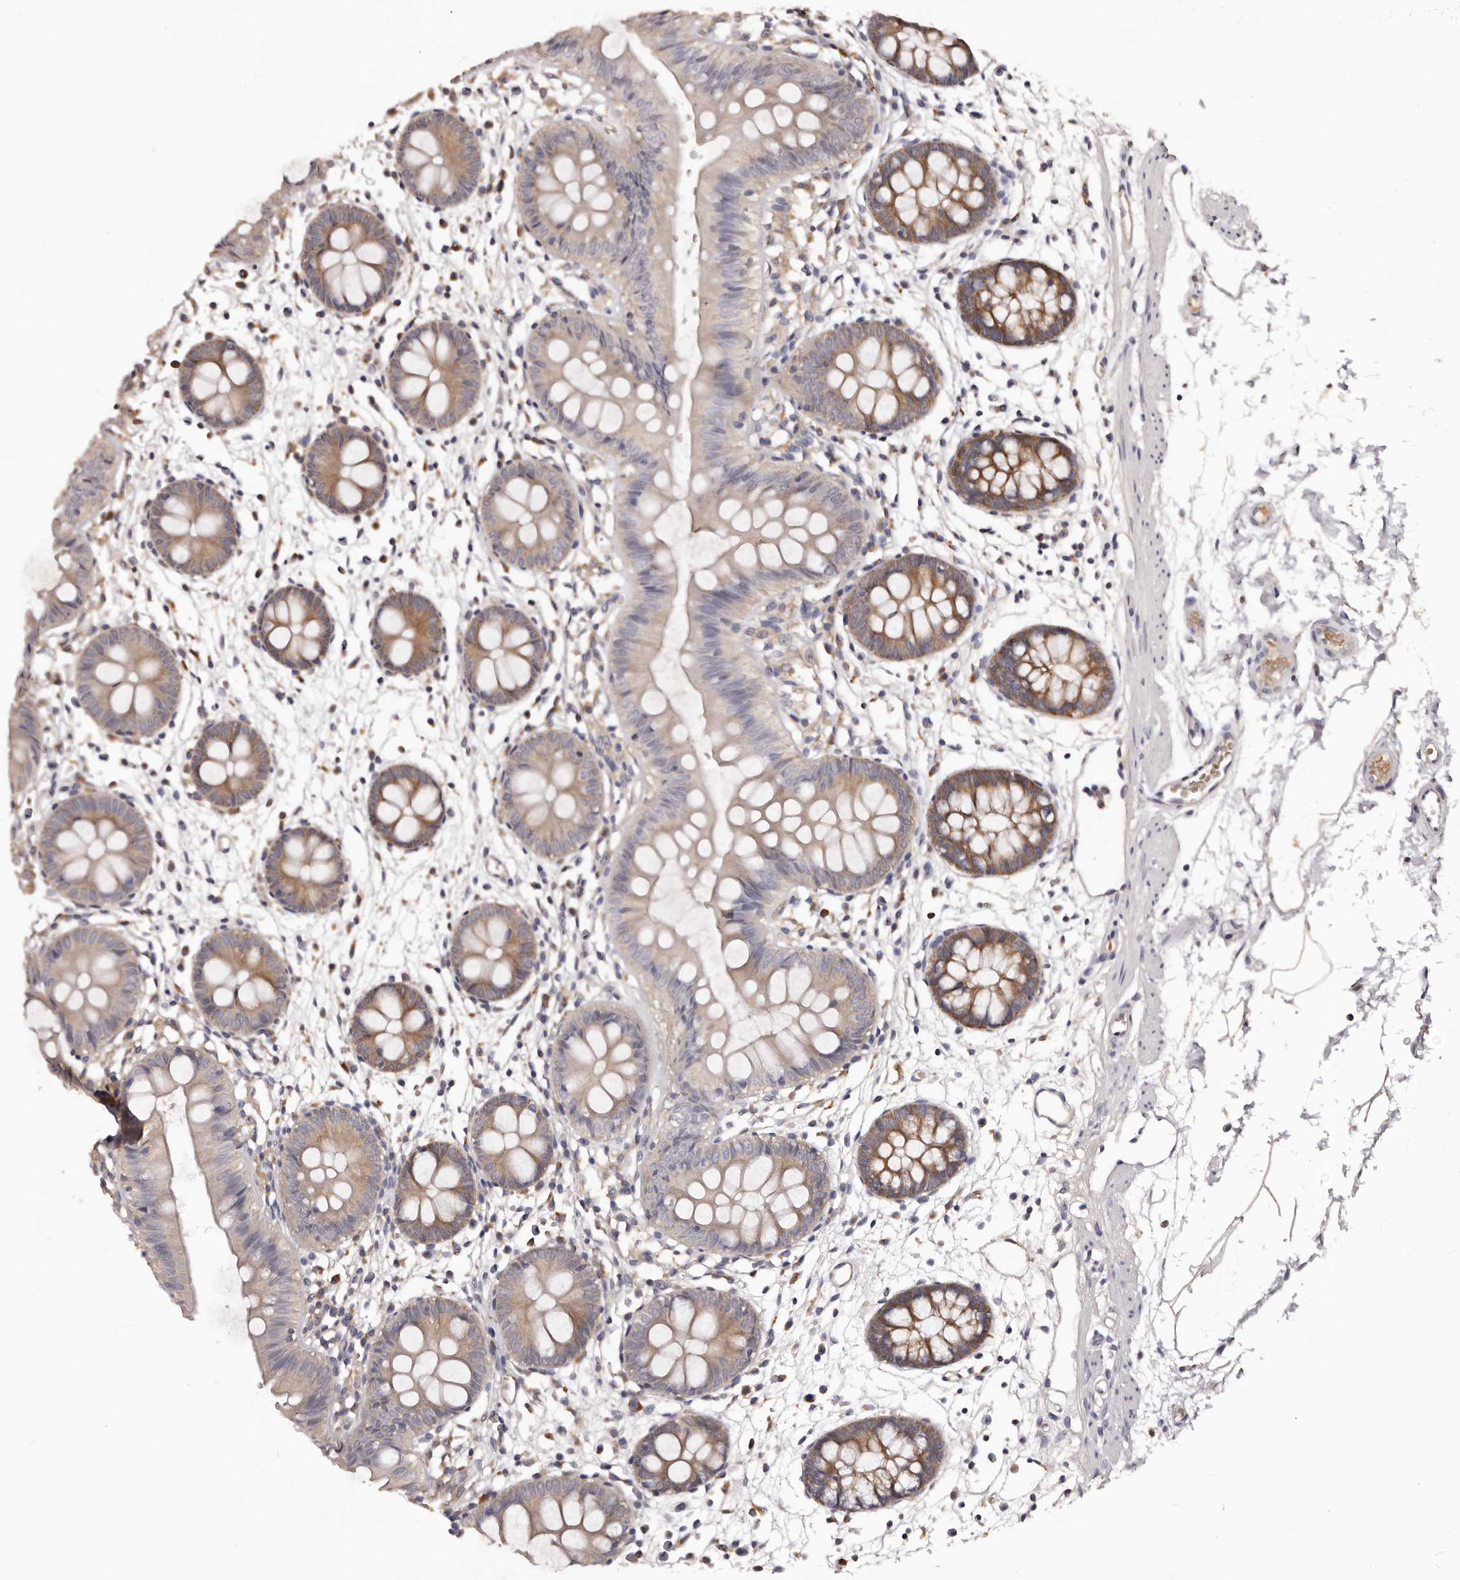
{"staining": {"intensity": "negative", "quantity": "none", "location": "none"}, "tissue": "colon", "cell_type": "Endothelial cells", "image_type": "normal", "snomed": [{"axis": "morphology", "description": "Normal tissue, NOS"}, {"axis": "topography", "description": "Colon"}], "caption": "Immunohistochemical staining of normal human colon shows no significant staining in endothelial cells.", "gene": "LTV1", "patient": {"sex": "male", "age": 56}}